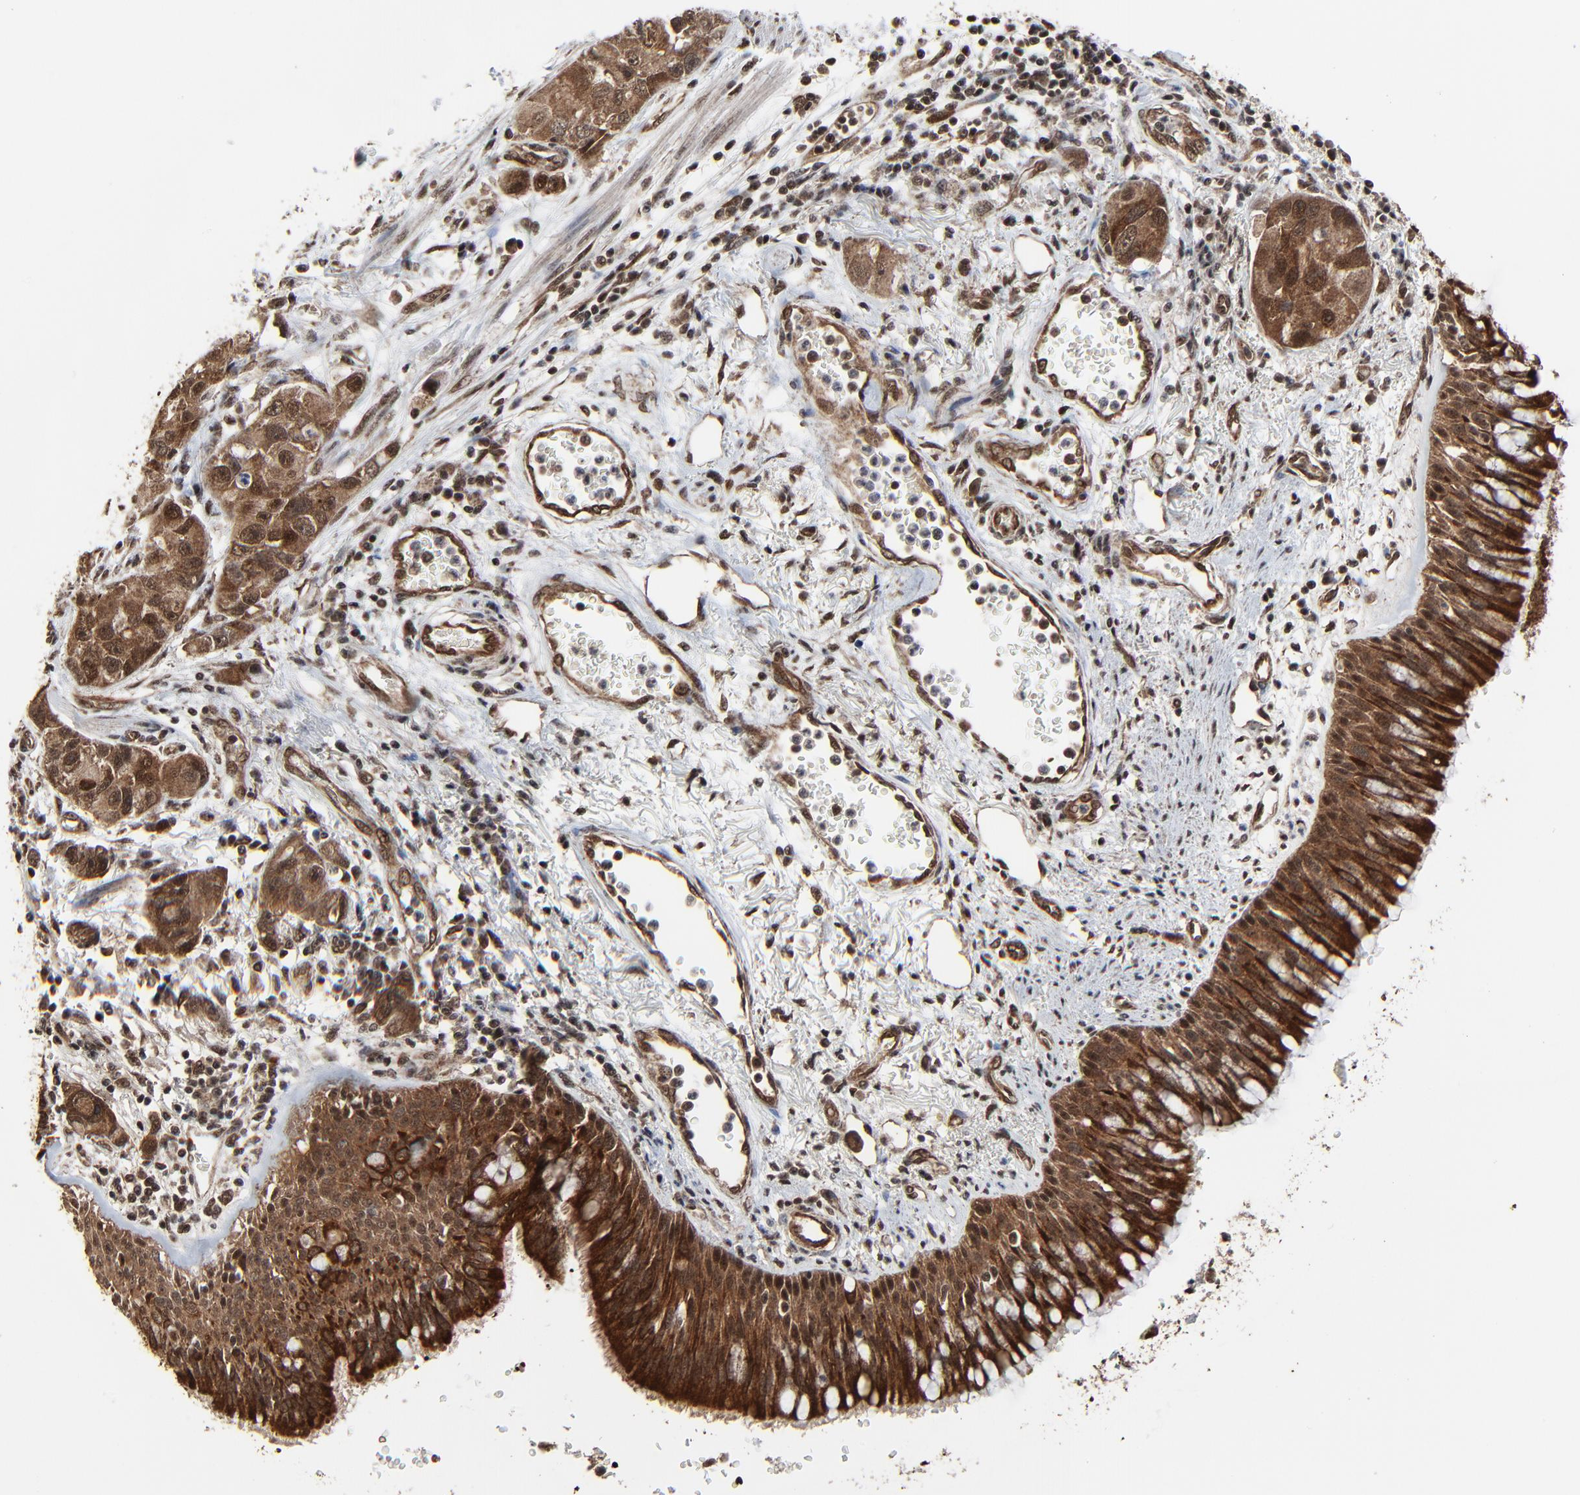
{"staining": {"intensity": "strong", "quantity": ">75%", "location": "cytoplasmic/membranous,nuclear"}, "tissue": "bronchus", "cell_type": "Respiratory epithelial cells", "image_type": "normal", "snomed": [{"axis": "morphology", "description": "Normal tissue, NOS"}, {"axis": "morphology", "description": "Adenocarcinoma, NOS"}, {"axis": "morphology", "description": "Adenocarcinoma, metastatic, NOS"}, {"axis": "topography", "description": "Lymph node"}, {"axis": "topography", "description": "Bronchus"}, {"axis": "topography", "description": "Lung"}], "caption": "A high amount of strong cytoplasmic/membranous,nuclear positivity is present in approximately >75% of respiratory epithelial cells in benign bronchus.", "gene": "RHOJ", "patient": {"sex": "female", "age": 54}}